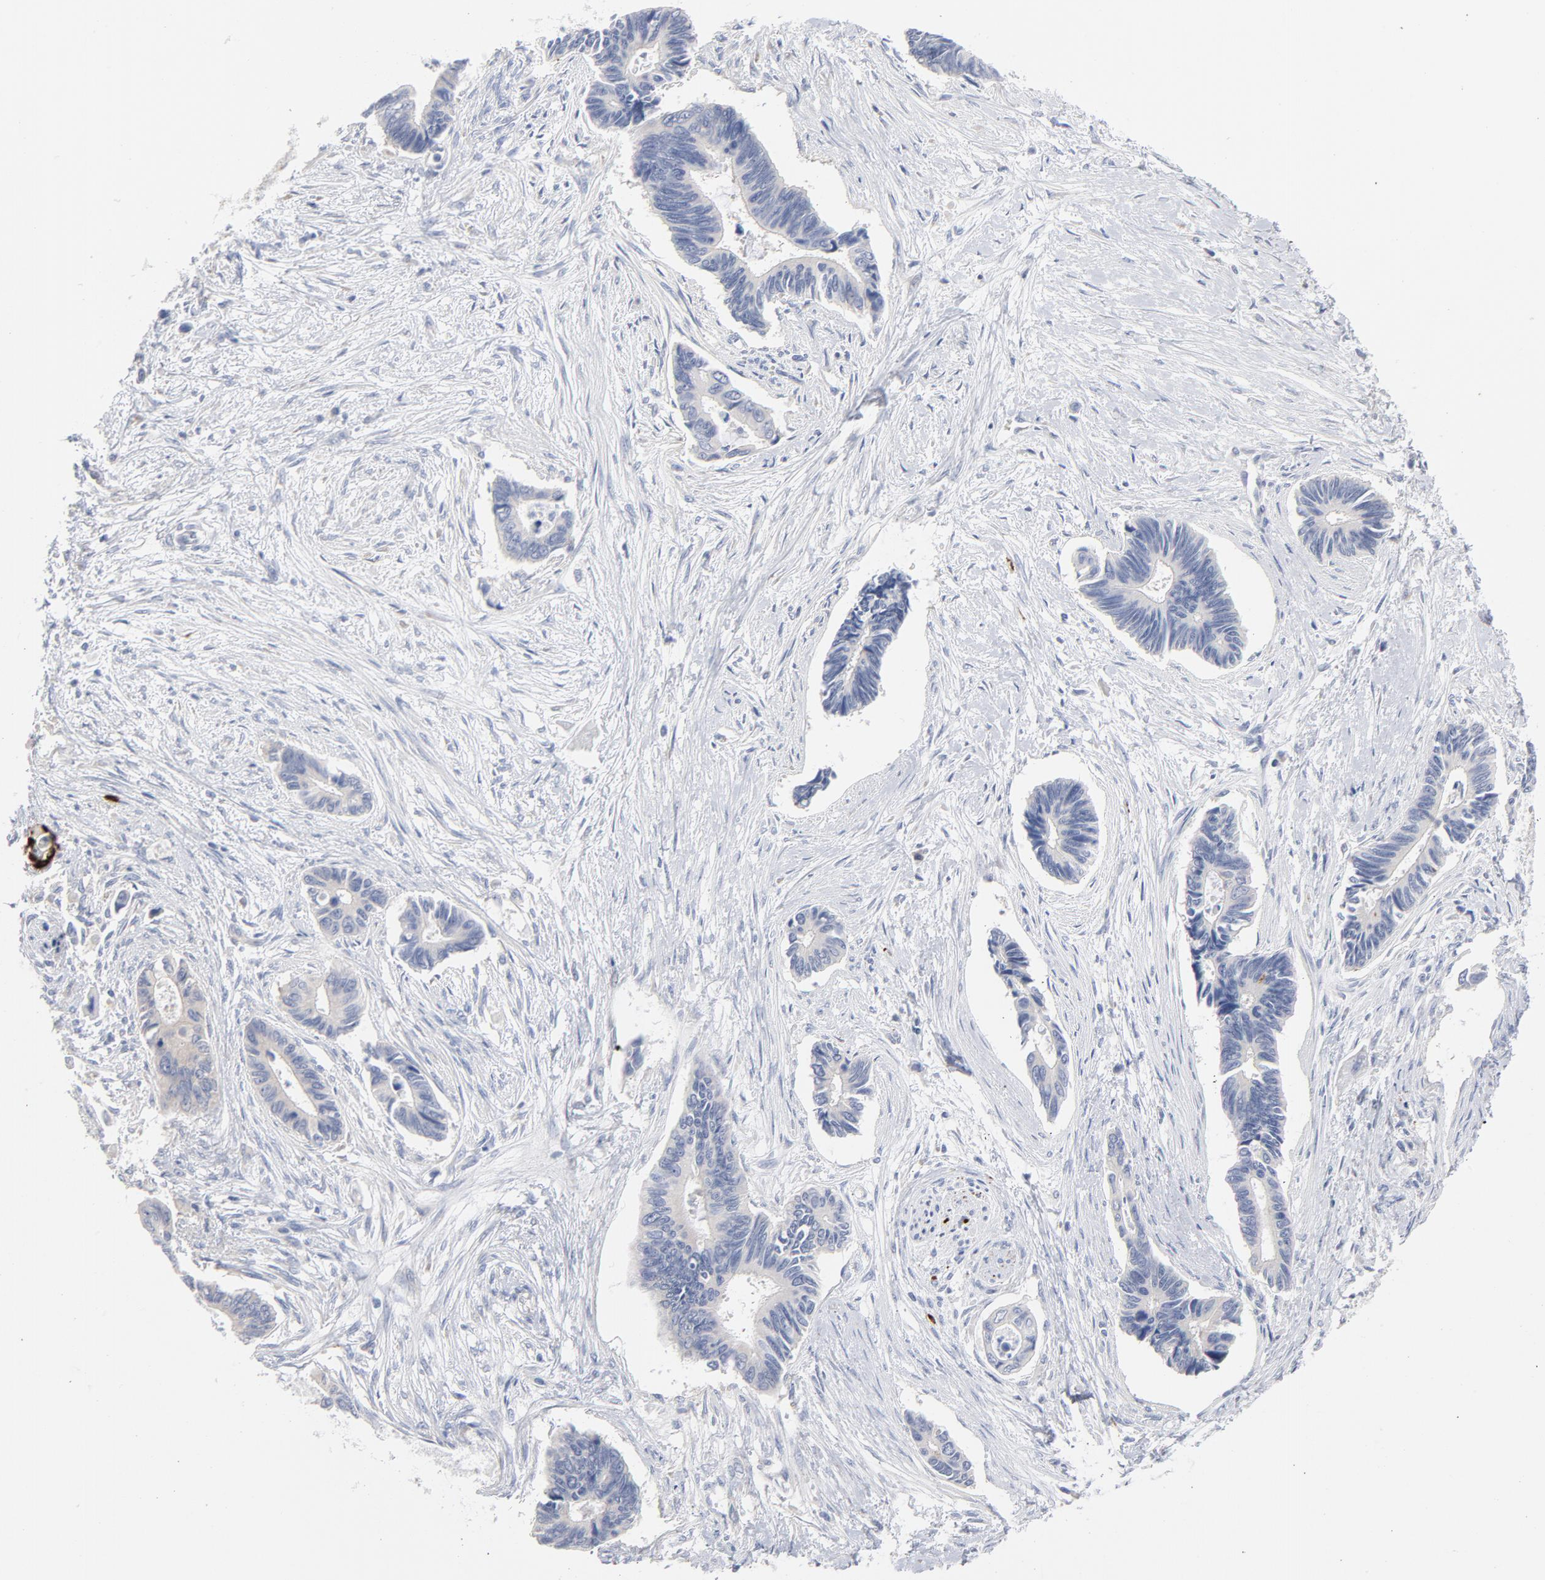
{"staining": {"intensity": "weak", "quantity": "25%-75%", "location": "cytoplasmic/membranous"}, "tissue": "pancreatic cancer", "cell_type": "Tumor cells", "image_type": "cancer", "snomed": [{"axis": "morphology", "description": "Adenocarcinoma, NOS"}, {"axis": "topography", "description": "Pancreas"}], "caption": "Immunohistochemical staining of adenocarcinoma (pancreatic) displays low levels of weak cytoplasmic/membranous protein positivity in approximately 25%-75% of tumor cells.", "gene": "CPE", "patient": {"sex": "female", "age": 70}}